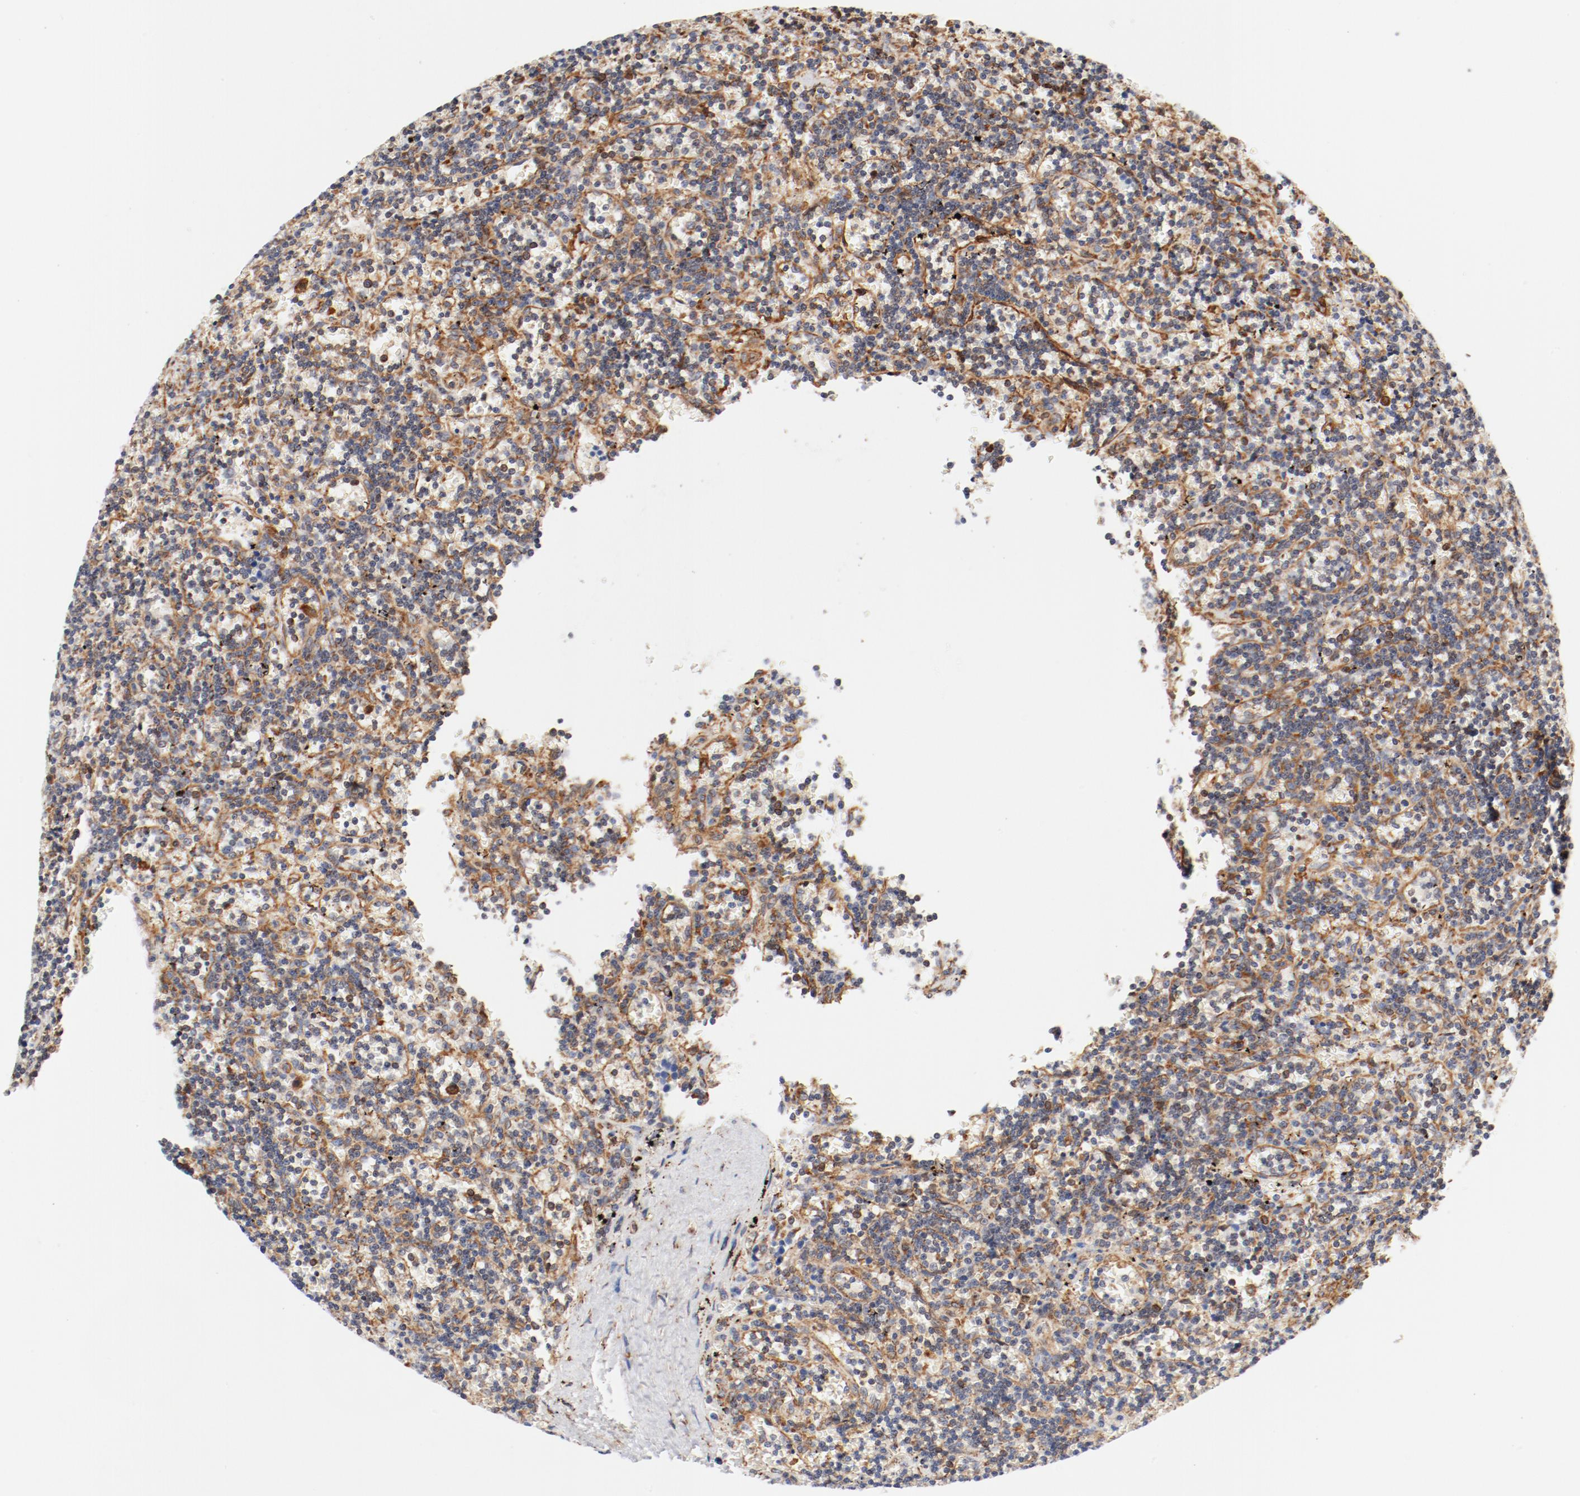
{"staining": {"intensity": "moderate", "quantity": "<25%", "location": "cytoplasmic/membranous"}, "tissue": "lymphoma", "cell_type": "Tumor cells", "image_type": "cancer", "snomed": [{"axis": "morphology", "description": "Malignant lymphoma, non-Hodgkin's type, Low grade"}, {"axis": "topography", "description": "Spleen"}], "caption": "Immunohistochemical staining of malignant lymphoma, non-Hodgkin's type (low-grade) displays moderate cytoplasmic/membranous protein positivity in approximately <25% of tumor cells. (Brightfield microscopy of DAB IHC at high magnification).", "gene": "PDPK1", "patient": {"sex": "male", "age": 60}}